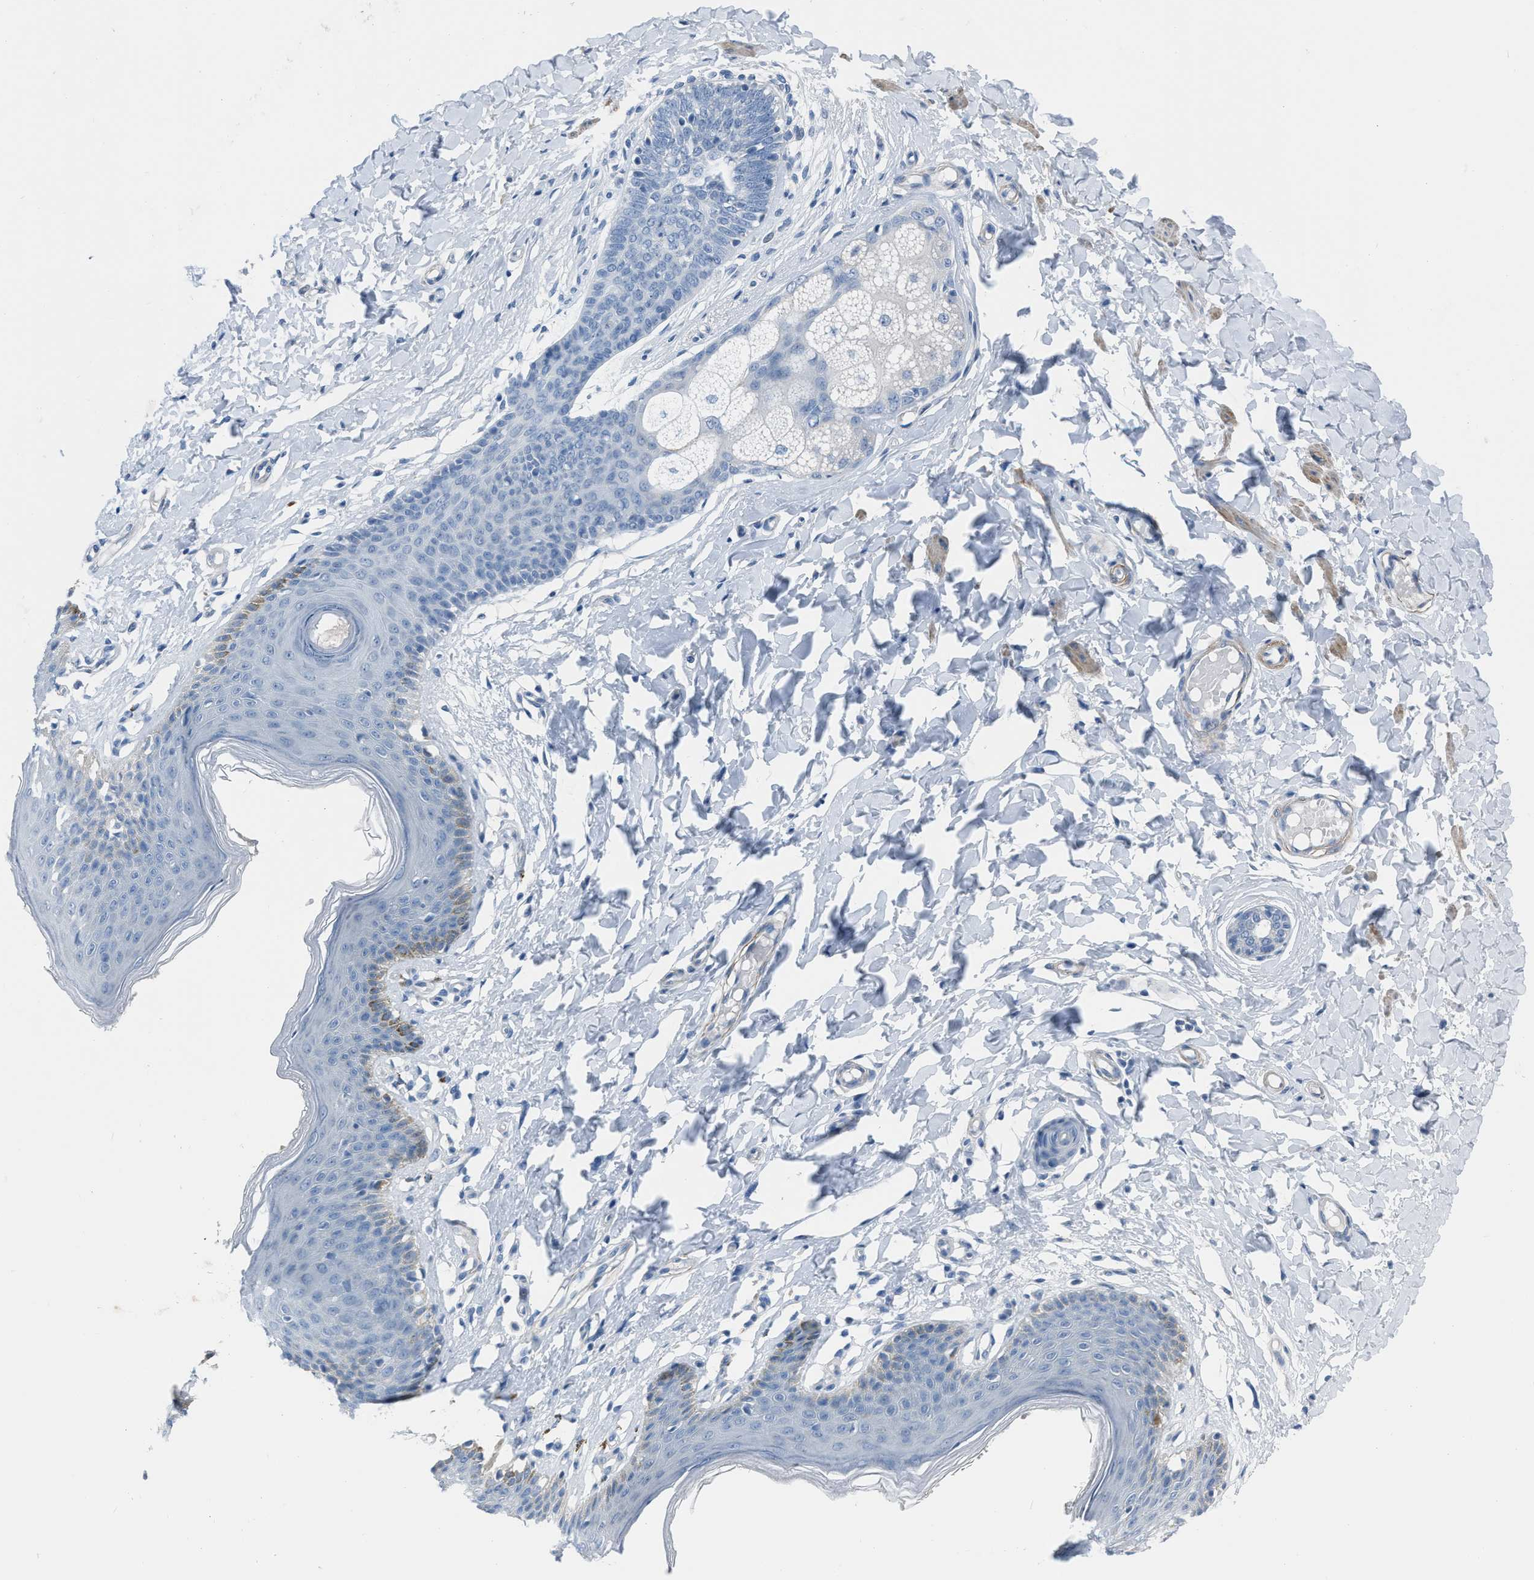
{"staining": {"intensity": "weak", "quantity": "<25%", "location": "cytoplasmic/membranous"}, "tissue": "skin", "cell_type": "Epidermal cells", "image_type": "normal", "snomed": [{"axis": "morphology", "description": "Normal tissue, NOS"}, {"axis": "topography", "description": "Vulva"}], "caption": "The histopathology image shows no significant positivity in epidermal cells of skin.", "gene": "SPATC1L", "patient": {"sex": "female", "age": 66}}